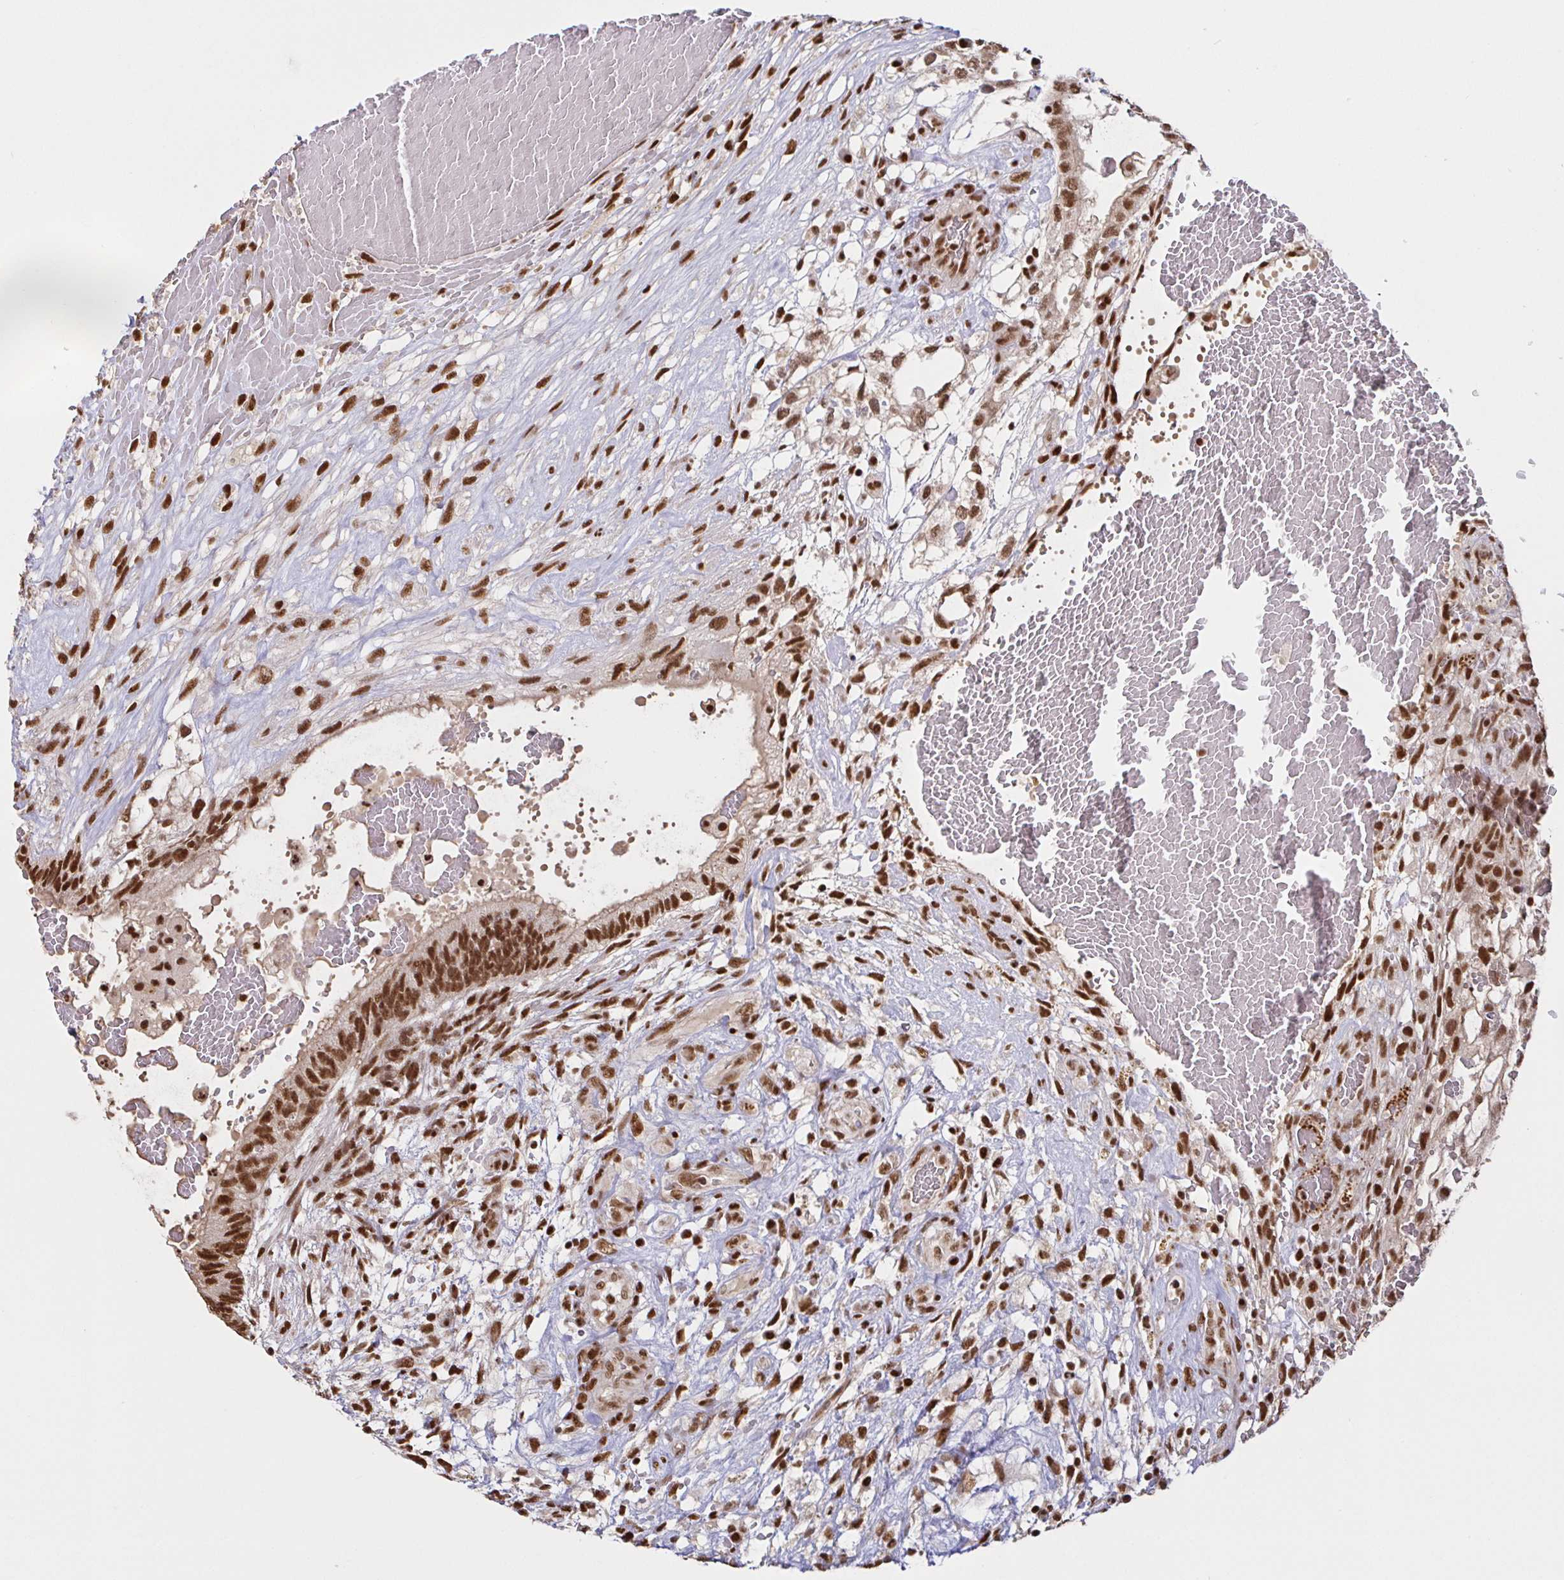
{"staining": {"intensity": "strong", "quantity": ">75%", "location": "nuclear"}, "tissue": "testis cancer", "cell_type": "Tumor cells", "image_type": "cancer", "snomed": [{"axis": "morphology", "description": "Normal tissue, NOS"}, {"axis": "morphology", "description": "Carcinoma, Embryonal, NOS"}, {"axis": "topography", "description": "Testis"}], "caption": "The micrograph shows immunohistochemical staining of testis cancer (embryonal carcinoma). There is strong nuclear positivity is appreciated in approximately >75% of tumor cells.", "gene": "SP3", "patient": {"sex": "male", "age": 32}}